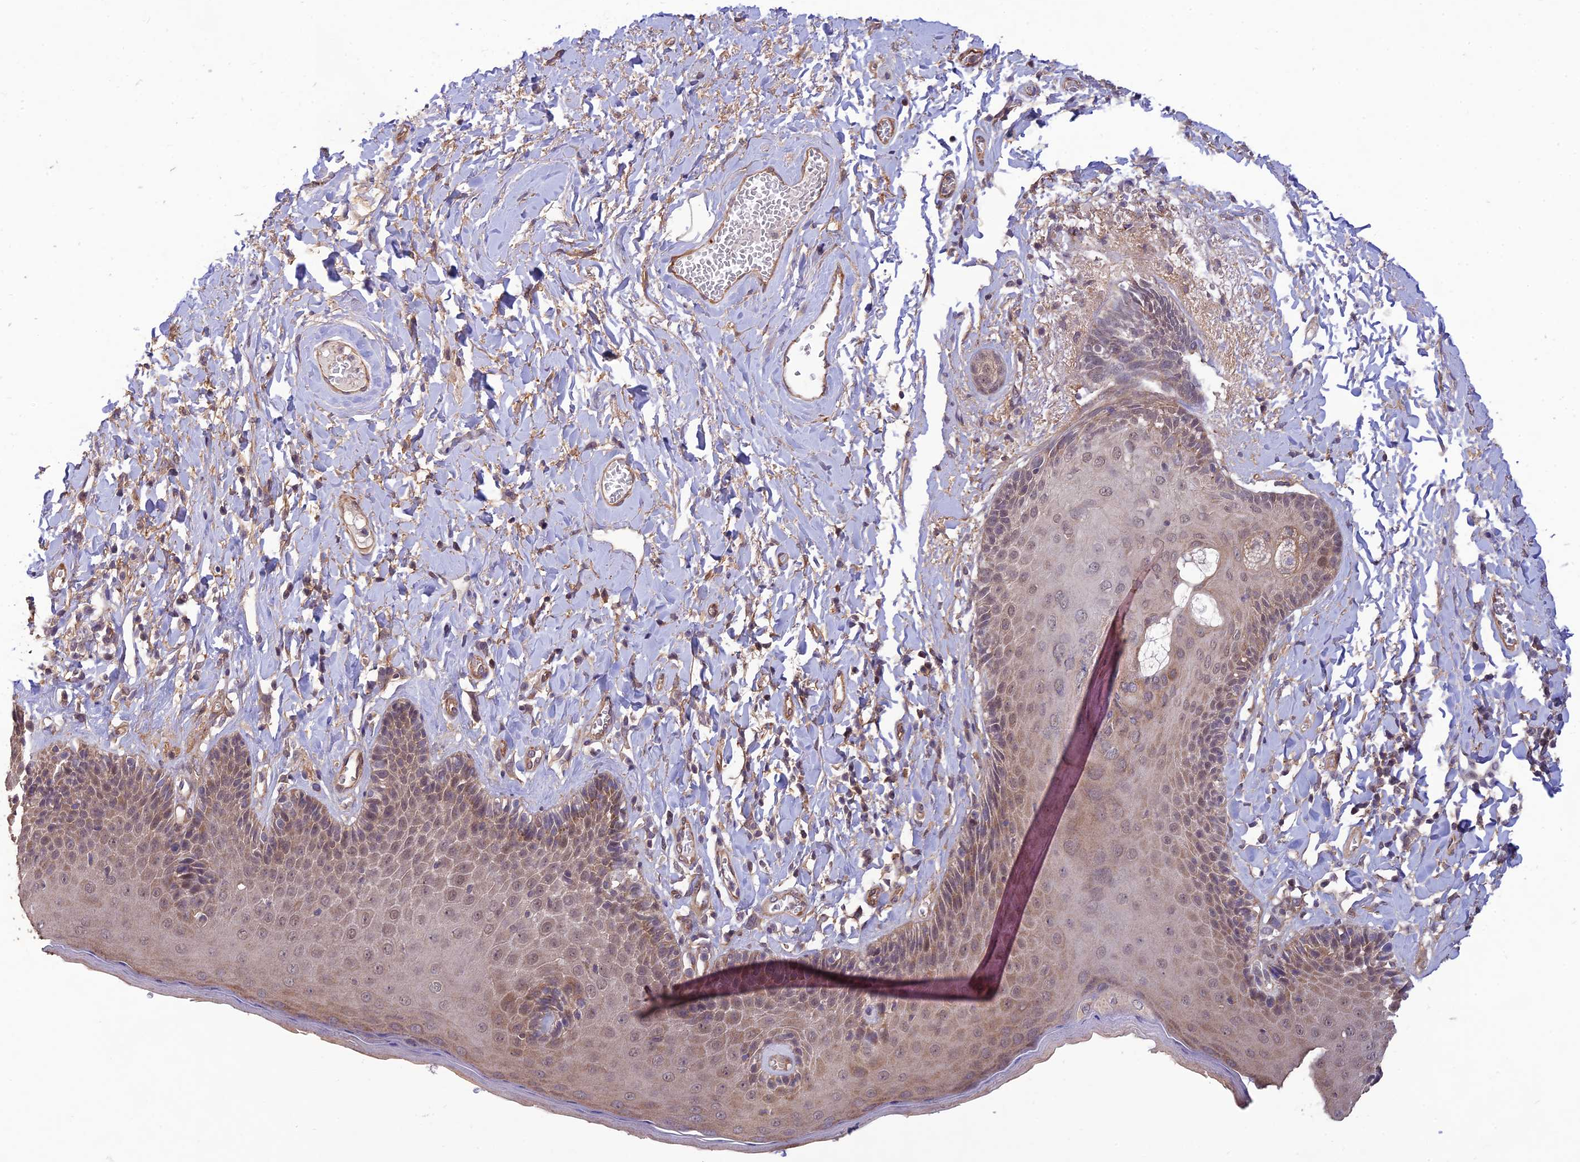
{"staining": {"intensity": "weak", "quantity": "25%-75%", "location": "cytoplasmic/membranous,nuclear"}, "tissue": "skin", "cell_type": "Epidermal cells", "image_type": "normal", "snomed": [{"axis": "morphology", "description": "Normal tissue, NOS"}, {"axis": "topography", "description": "Anal"}], "caption": "Protein analysis of benign skin shows weak cytoplasmic/membranous,nuclear positivity in approximately 25%-75% of epidermal cells.", "gene": "PAGR1", "patient": {"sex": "male", "age": 69}}